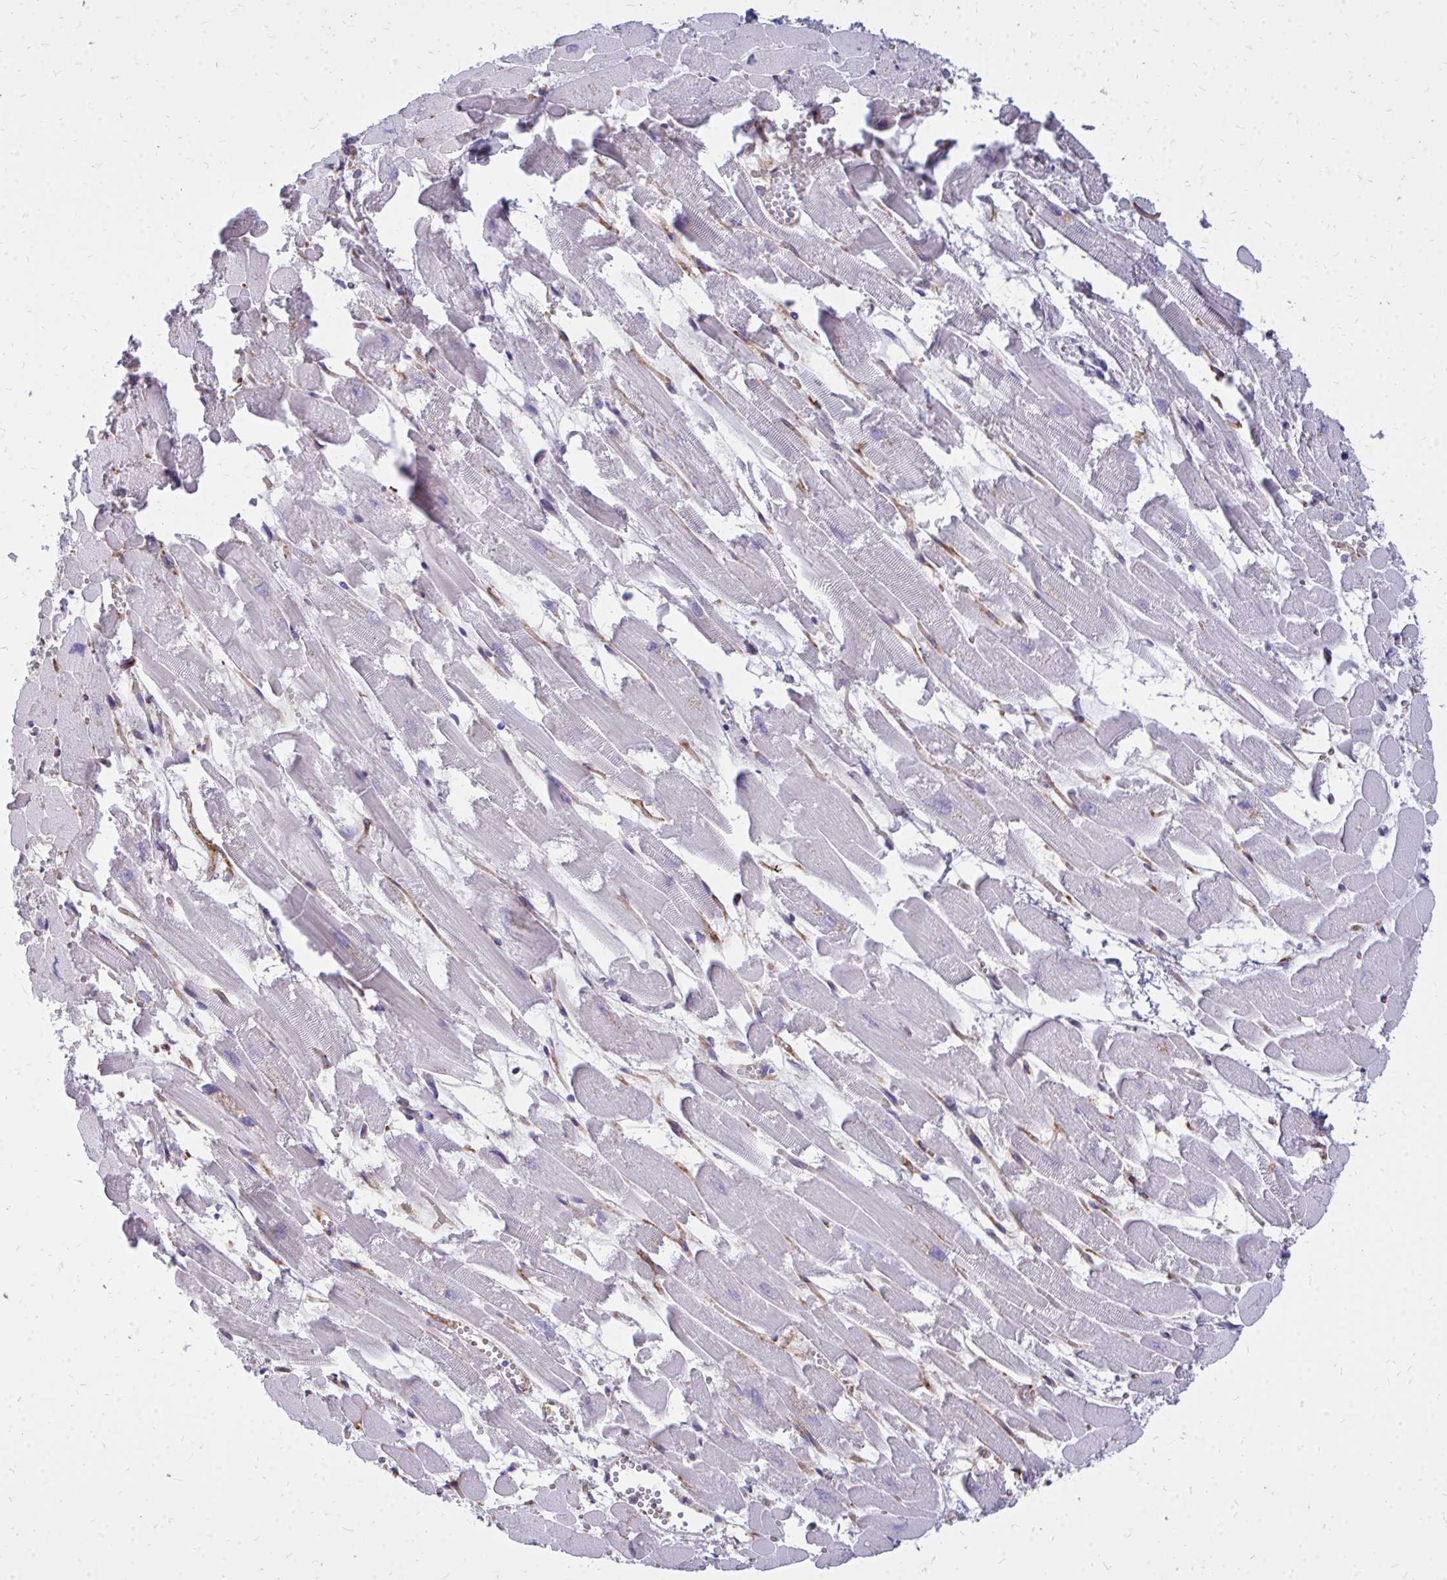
{"staining": {"intensity": "negative", "quantity": "none", "location": "none"}, "tissue": "heart muscle", "cell_type": "Cardiomyocytes", "image_type": "normal", "snomed": [{"axis": "morphology", "description": "Normal tissue, NOS"}, {"axis": "topography", "description": "Heart"}], "caption": "Human heart muscle stained for a protein using IHC demonstrates no staining in cardiomyocytes.", "gene": "MARCKSL1", "patient": {"sex": "female", "age": 52}}